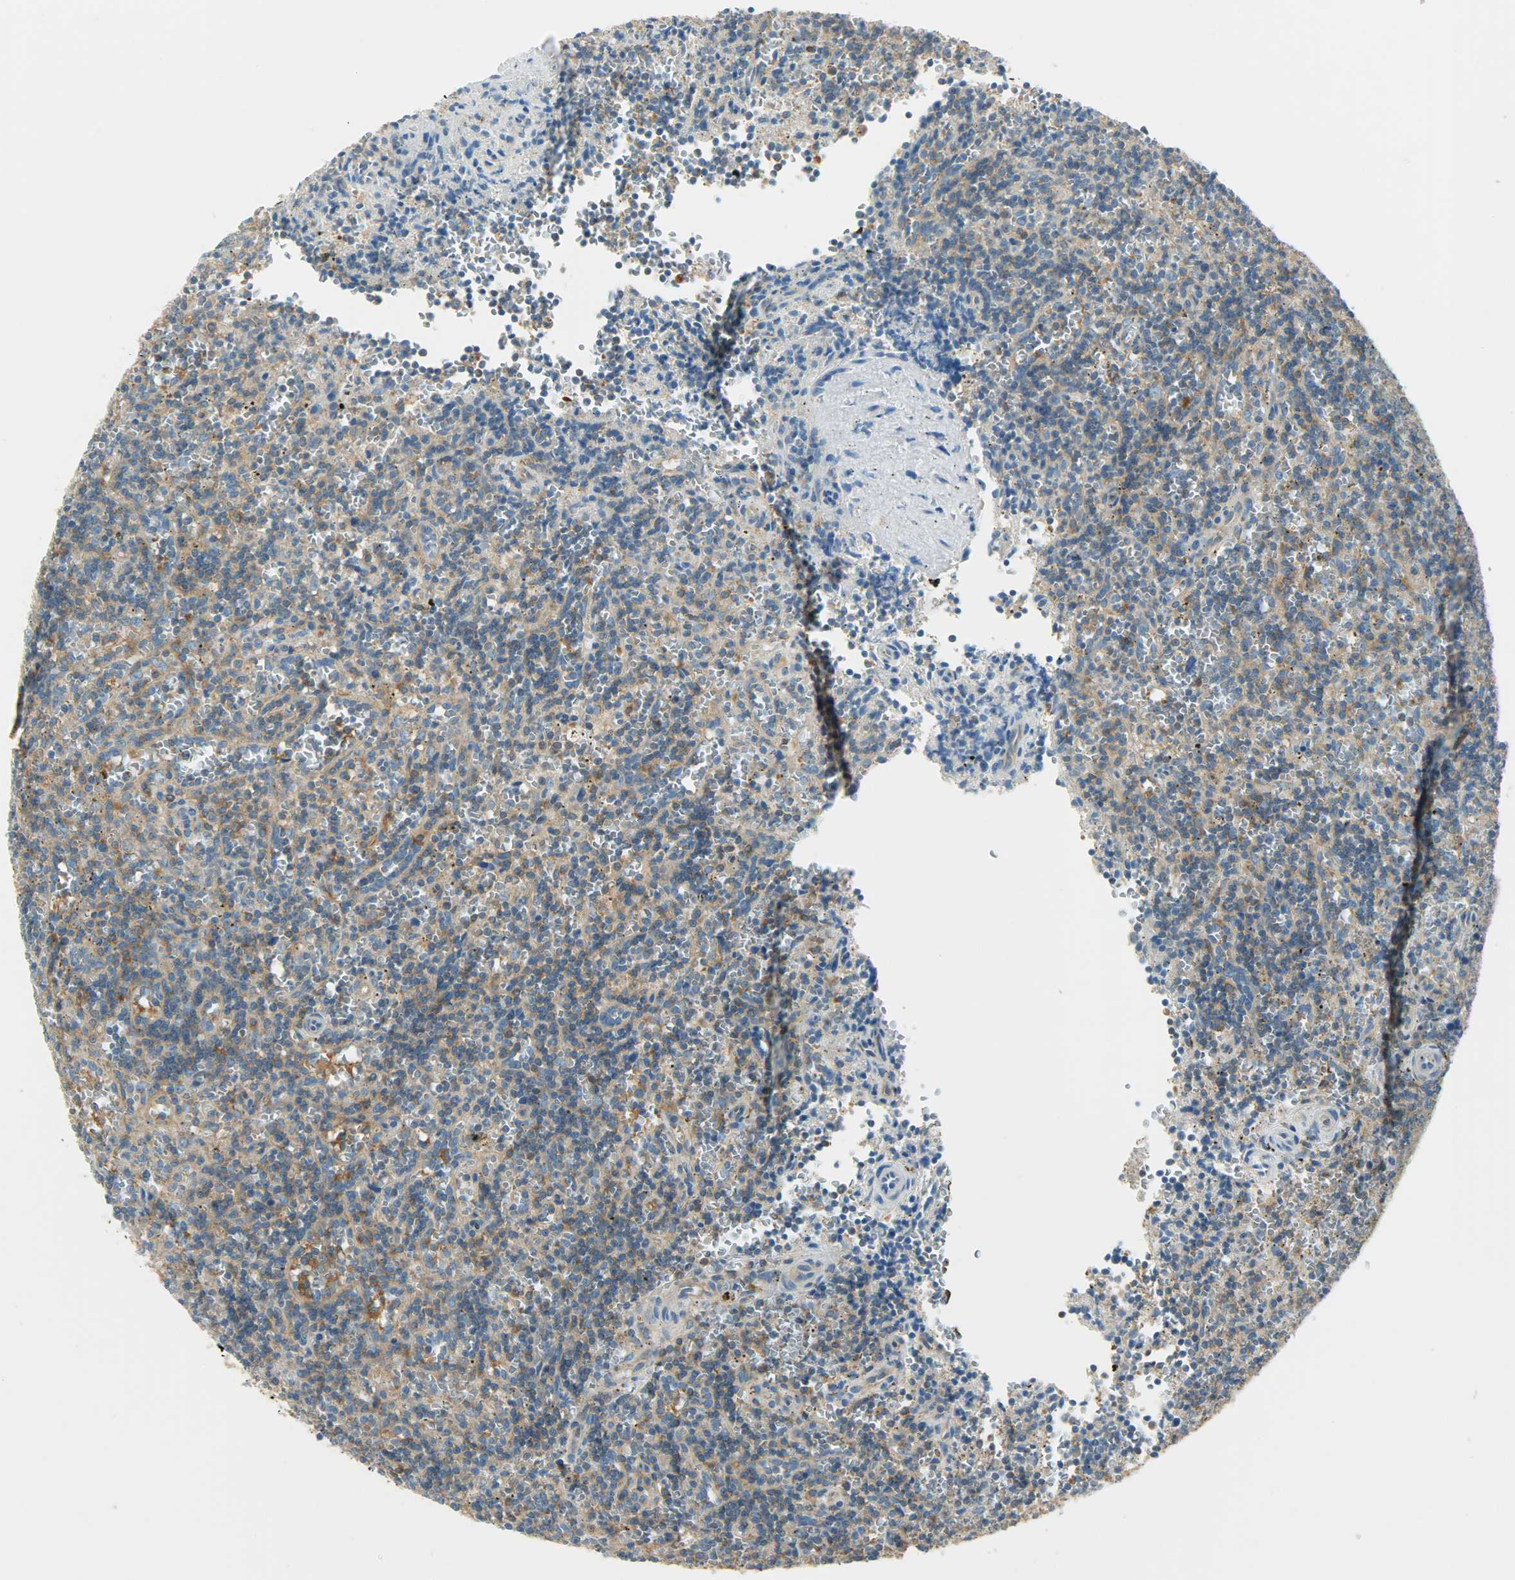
{"staining": {"intensity": "moderate", "quantity": ">75%", "location": "cytoplasmic/membranous"}, "tissue": "lymphoma", "cell_type": "Tumor cells", "image_type": "cancer", "snomed": [{"axis": "morphology", "description": "Malignant lymphoma, non-Hodgkin's type, Low grade"}, {"axis": "topography", "description": "Spleen"}], "caption": "High-power microscopy captured an IHC photomicrograph of lymphoma, revealing moderate cytoplasmic/membranous positivity in approximately >75% of tumor cells. (DAB IHC, brown staining for protein, blue staining for nuclei).", "gene": "TSC22D2", "patient": {"sex": "male", "age": 73}}